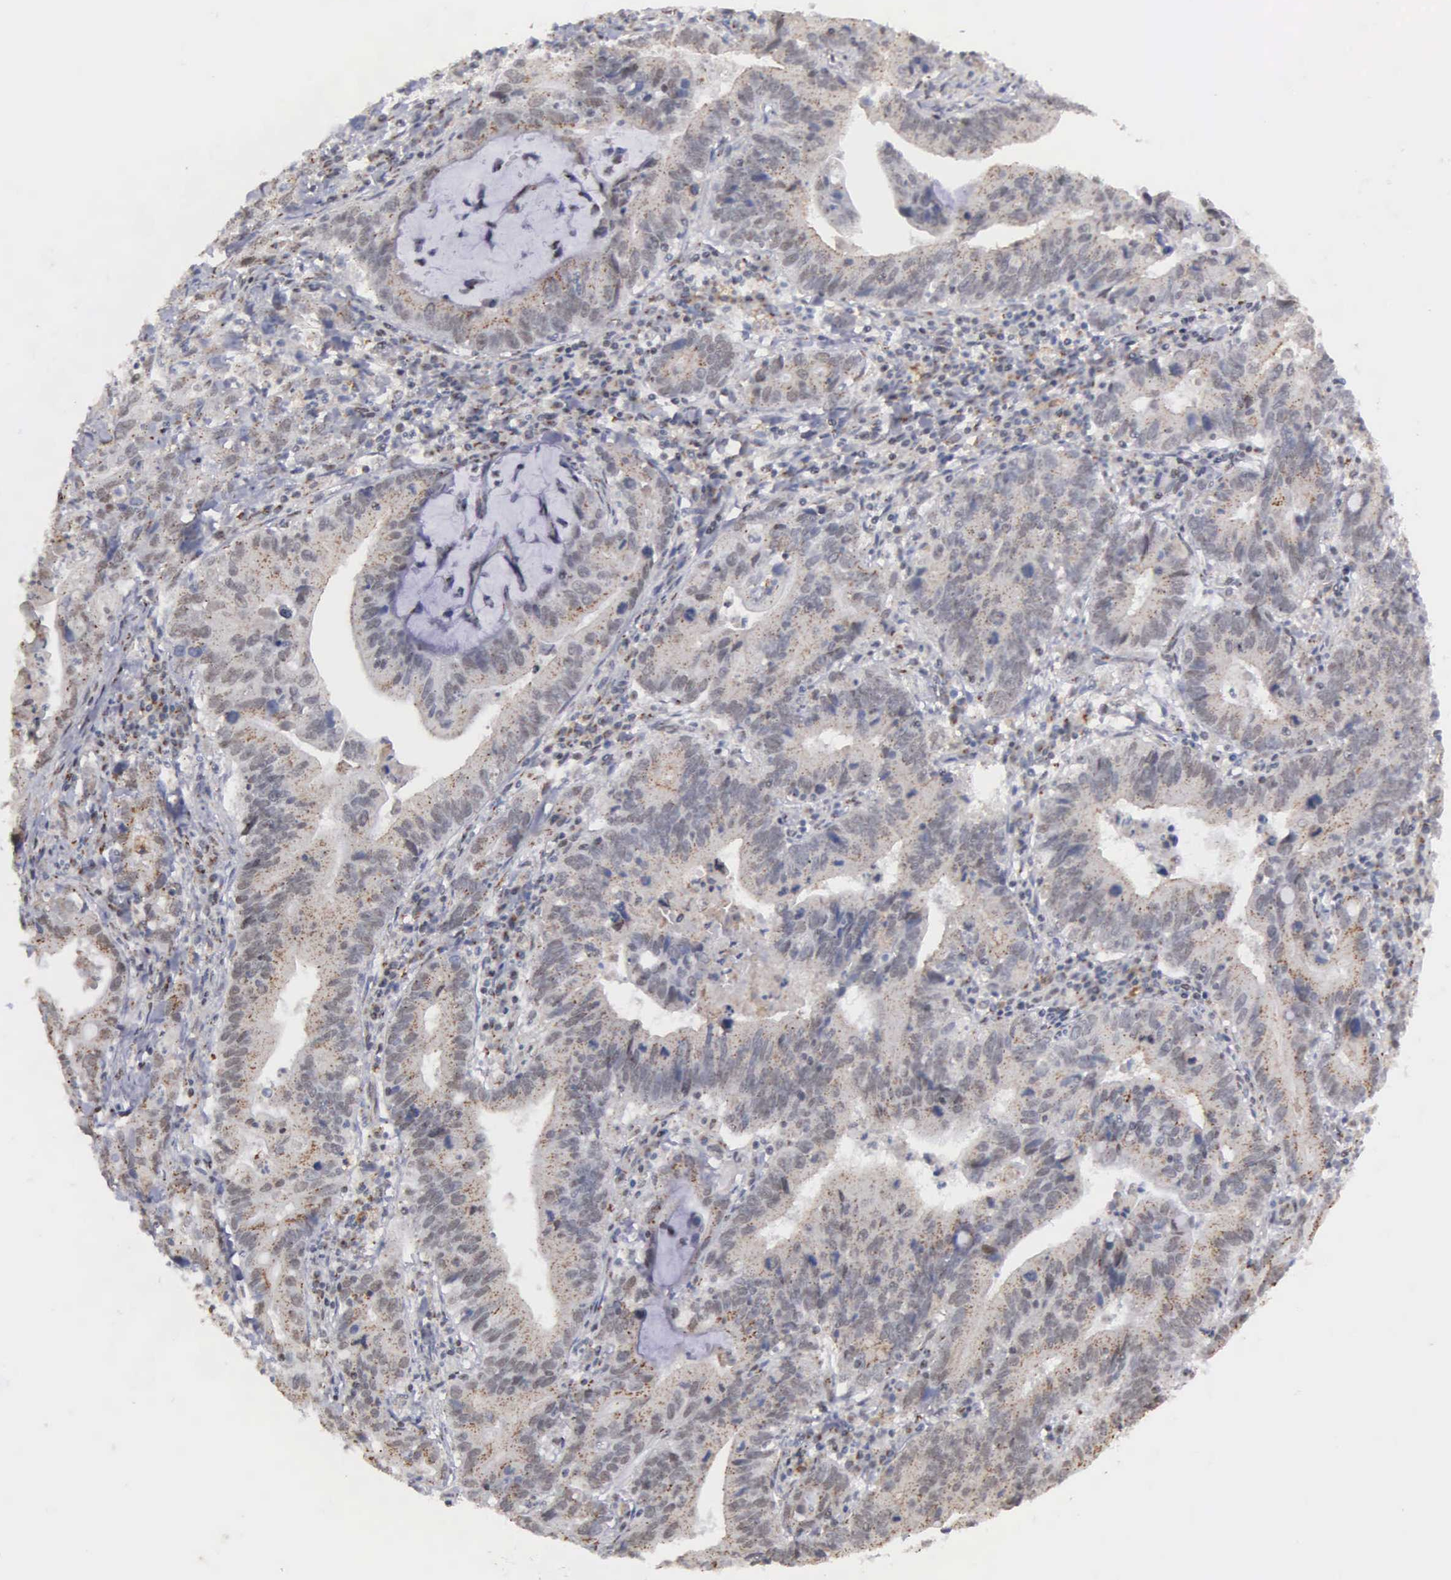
{"staining": {"intensity": "moderate", "quantity": "25%-75%", "location": "cytoplasmic/membranous,nuclear"}, "tissue": "stomach cancer", "cell_type": "Tumor cells", "image_type": "cancer", "snomed": [{"axis": "morphology", "description": "Adenocarcinoma, NOS"}, {"axis": "topography", "description": "Stomach, upper"}], "caption": "About 25%-75% of tumor cells in stomach cancer (adenocarcinoma) show moderate cytoplasmic/membranous and nuclear protein expression as visualized by brown immunohistochemical staining.", "gene": "GTF2A1", "patient": {"sex": "male", "age": 63}}